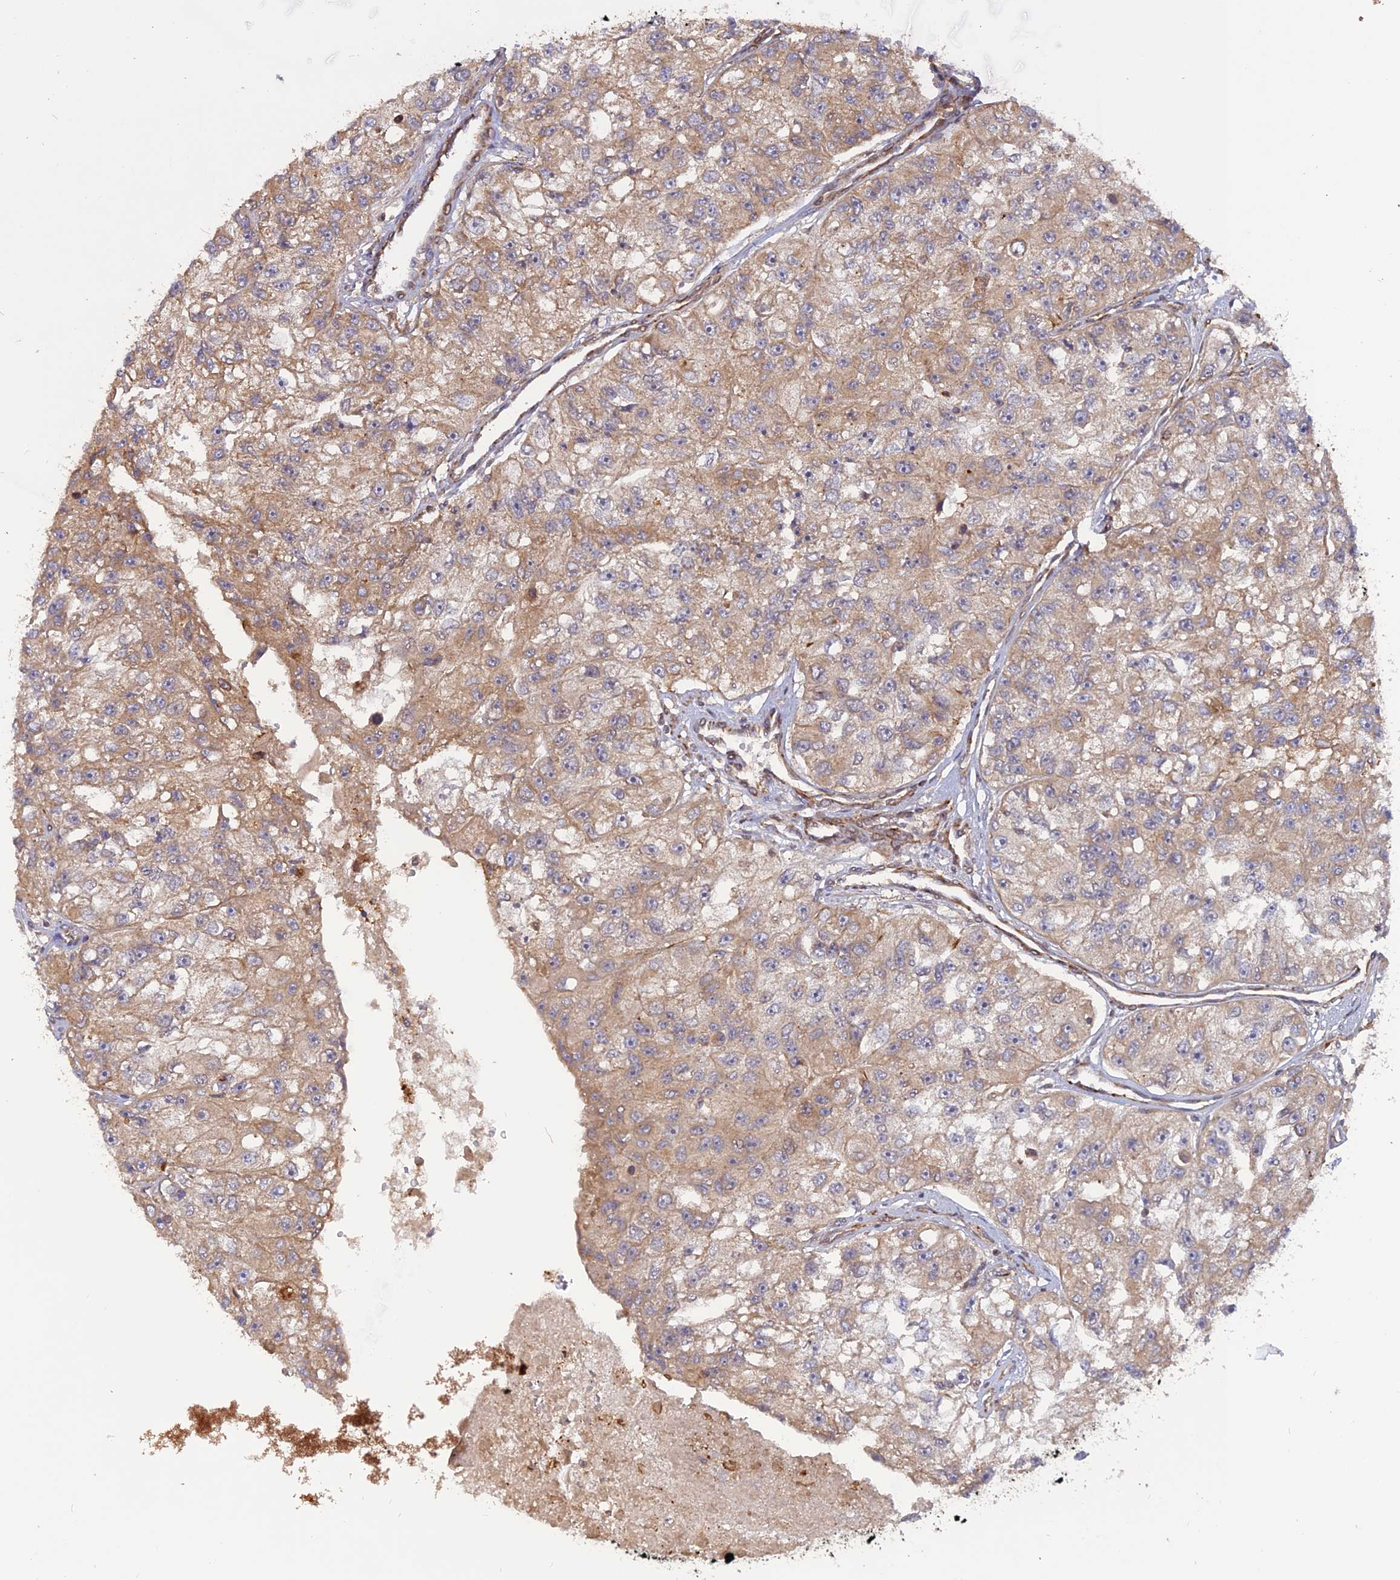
{"staining": {"intensity": "weak", "quantity": ">75%", "location": "cytoplasmic/membranous"}, "tissue": "renal cancer", "cell_type": "Tumor cells", "image_type": "cancer", "snomed": [{"axis": "morphology", "description": "Adenocarcinoma, NOS"}, {"axis": "topography", "description": "Kidney"}], "caption": "Tumor cells reveal low levels of weak cytoplasmic/membranous positivity in about >75% of cells in human renal adenocarcinoma. The staining was performed using DAB, with brown indicating positive protein expression. Nuclei are stained blue with hematoxylin.", "gene": "PHLDB3", "patient": {"sex": "male", "age": 63}}